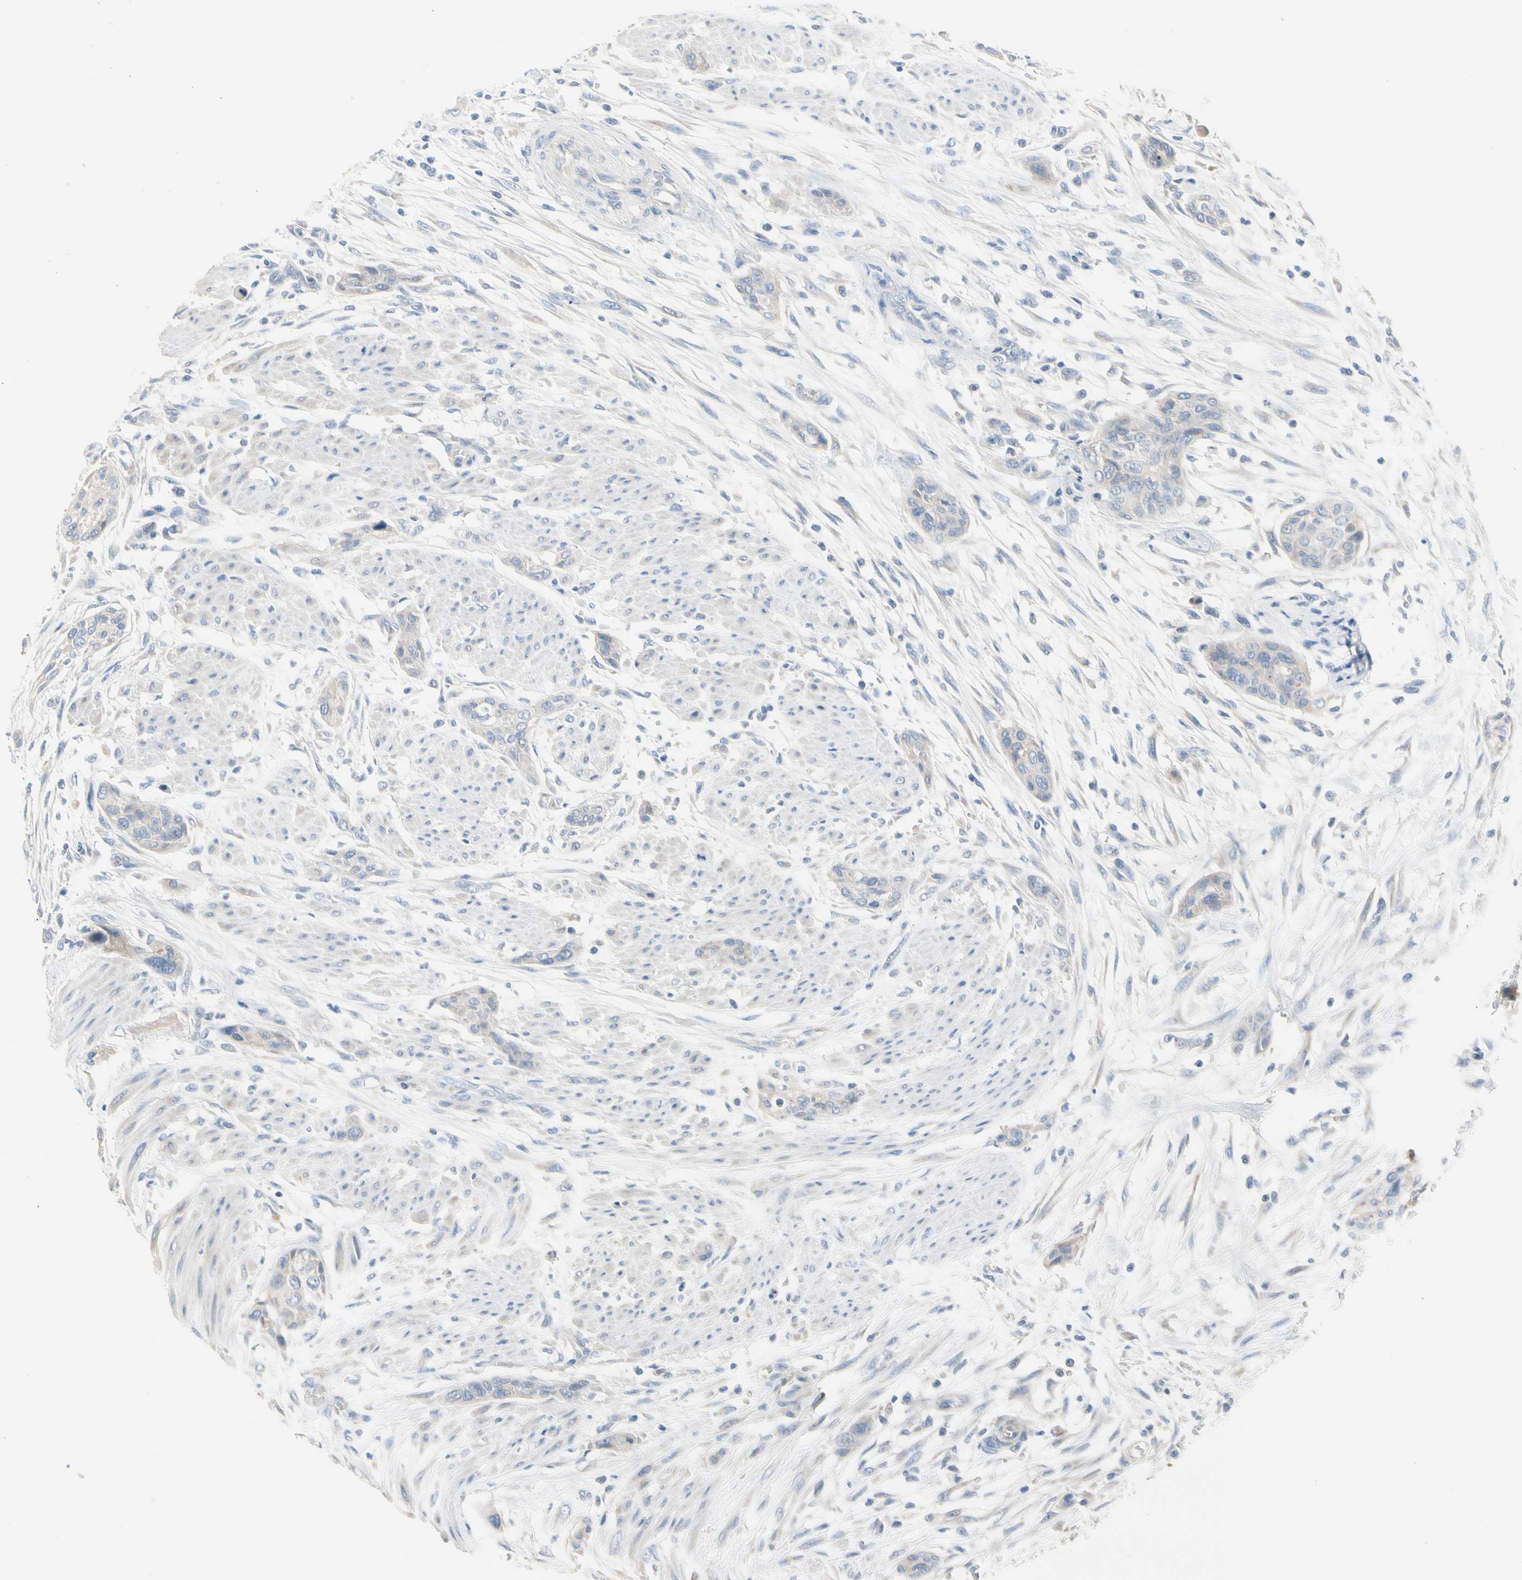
{"staining": {"intensity": "negative", "quantity": "none", "location": "none"}, "tissue": "urothelial cancer", "cell_type": "Tumor cells", "image_type": "cancer", "snomed": [{"axis": "morphology", "description": "Urothelial carcinoma, High grade"}, {"axis": "topography", "description": "Urinary bladder"}], "caption": "Immunohistochemistry (IHC) histopathology image of human urothelial cancer stained for a protein (brown), which demonstrates no expression in tumor cells. Nuclei are stained in blue.", "gene": "MARK1", "patient": {"sex": "male", "age": 35}}